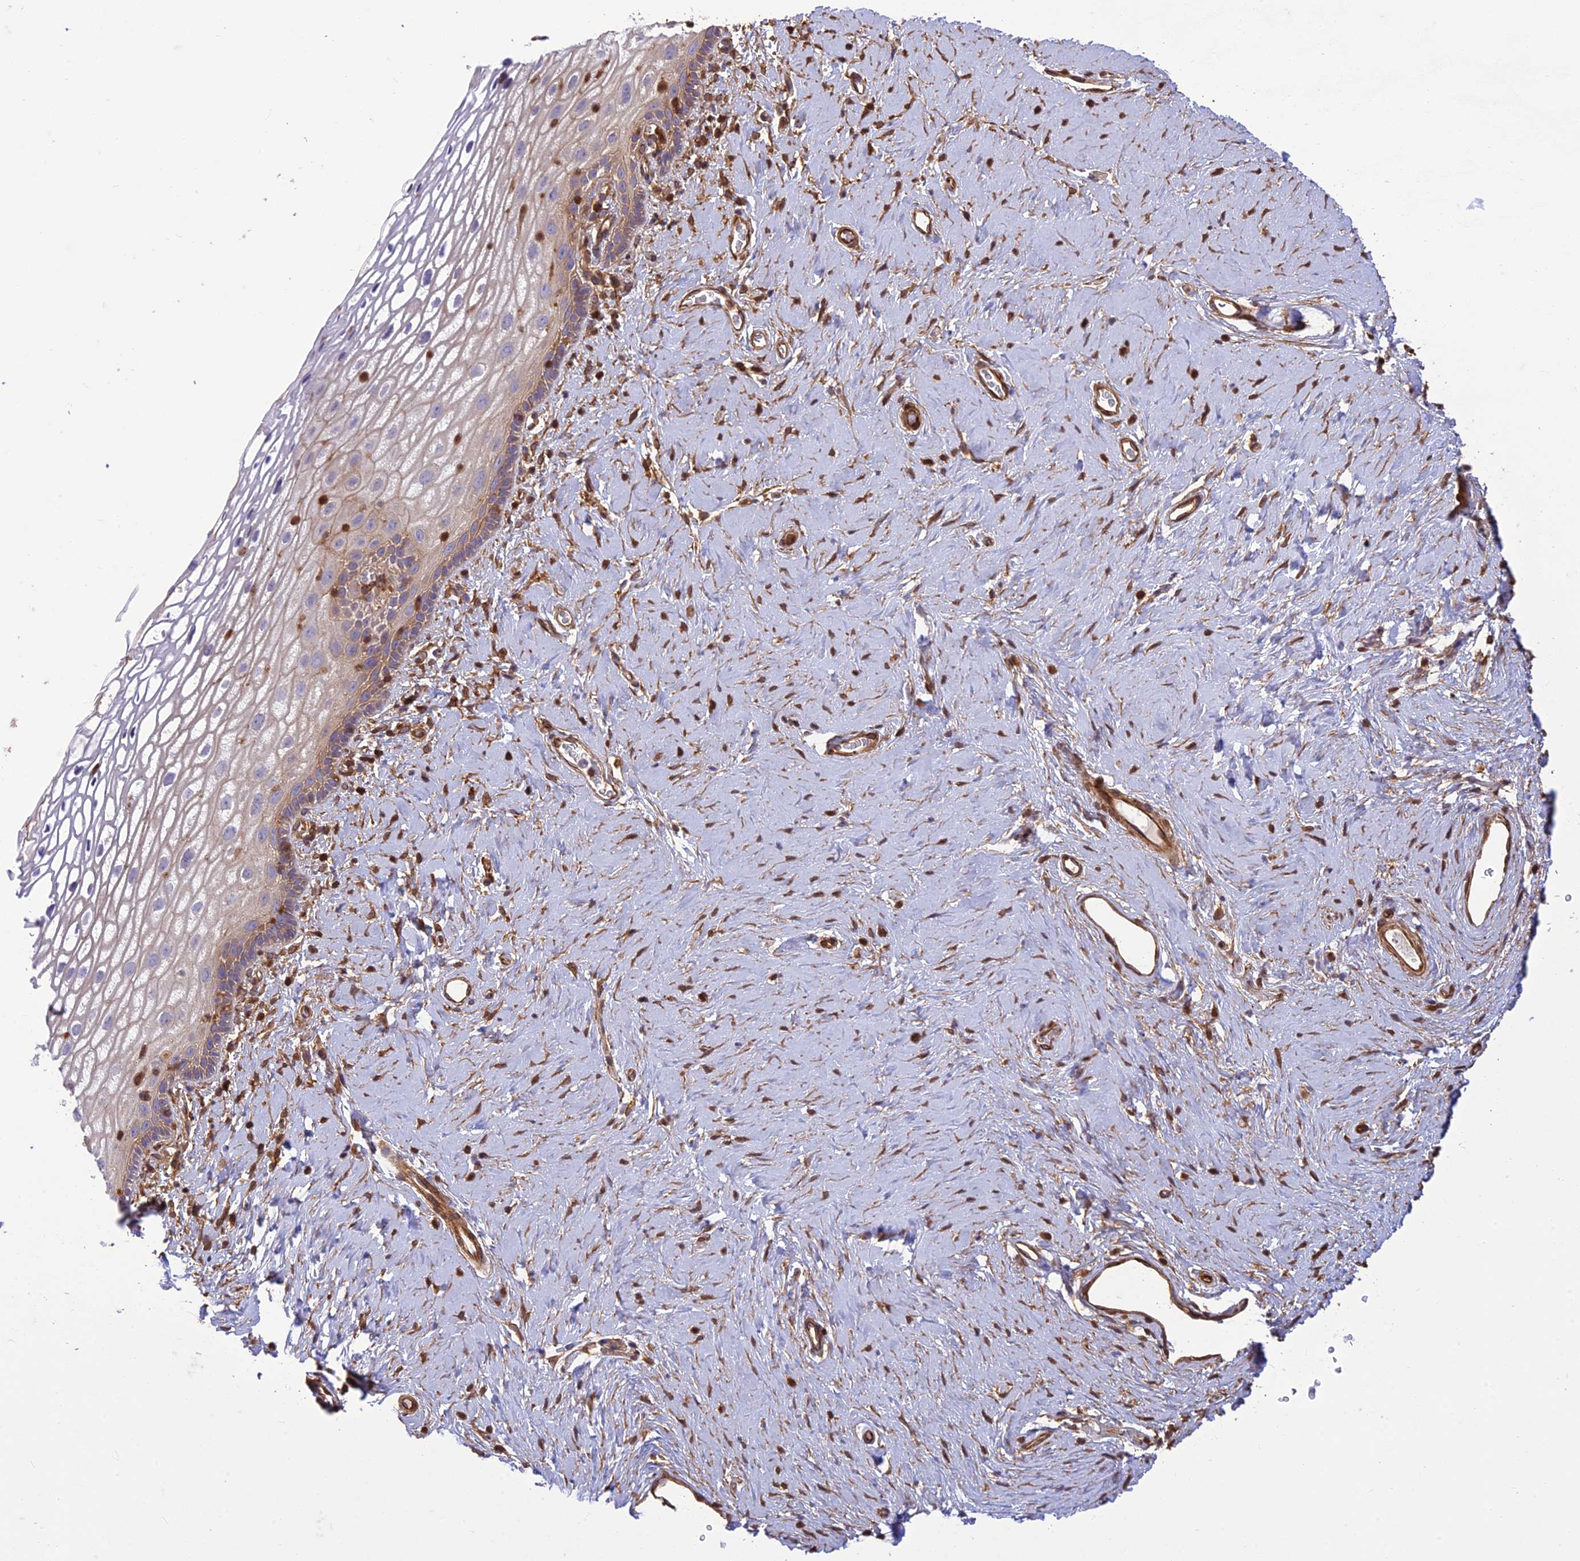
{"staining": {"intensity": "weak", "quantity": "25%-75%", "location": "cytoplasmic/membranous"}, "tissue": "vagina", "cell_type": "Squamous epithelial cells", "image_type": "normal", "snomed": [{"axis": "morphology", "description": "Normal tissue, NOS"}, {"axis": "morphology", "description": "Adenocarcinoma, NOS"}, {"axis": "topography", "description": "Rectum"}, {"axis": "topography", "description": "Vagina"}], "caption": "Vagina stained with DAB (3,3'-diaminobenzidine) IHC shows low levels of weak cytoplasmic/membranous positivity in approximately 25%-75% of squamous epithelial cells.", "gene": "HPSE2", "patient": {"sex": "female", "age": 71}}